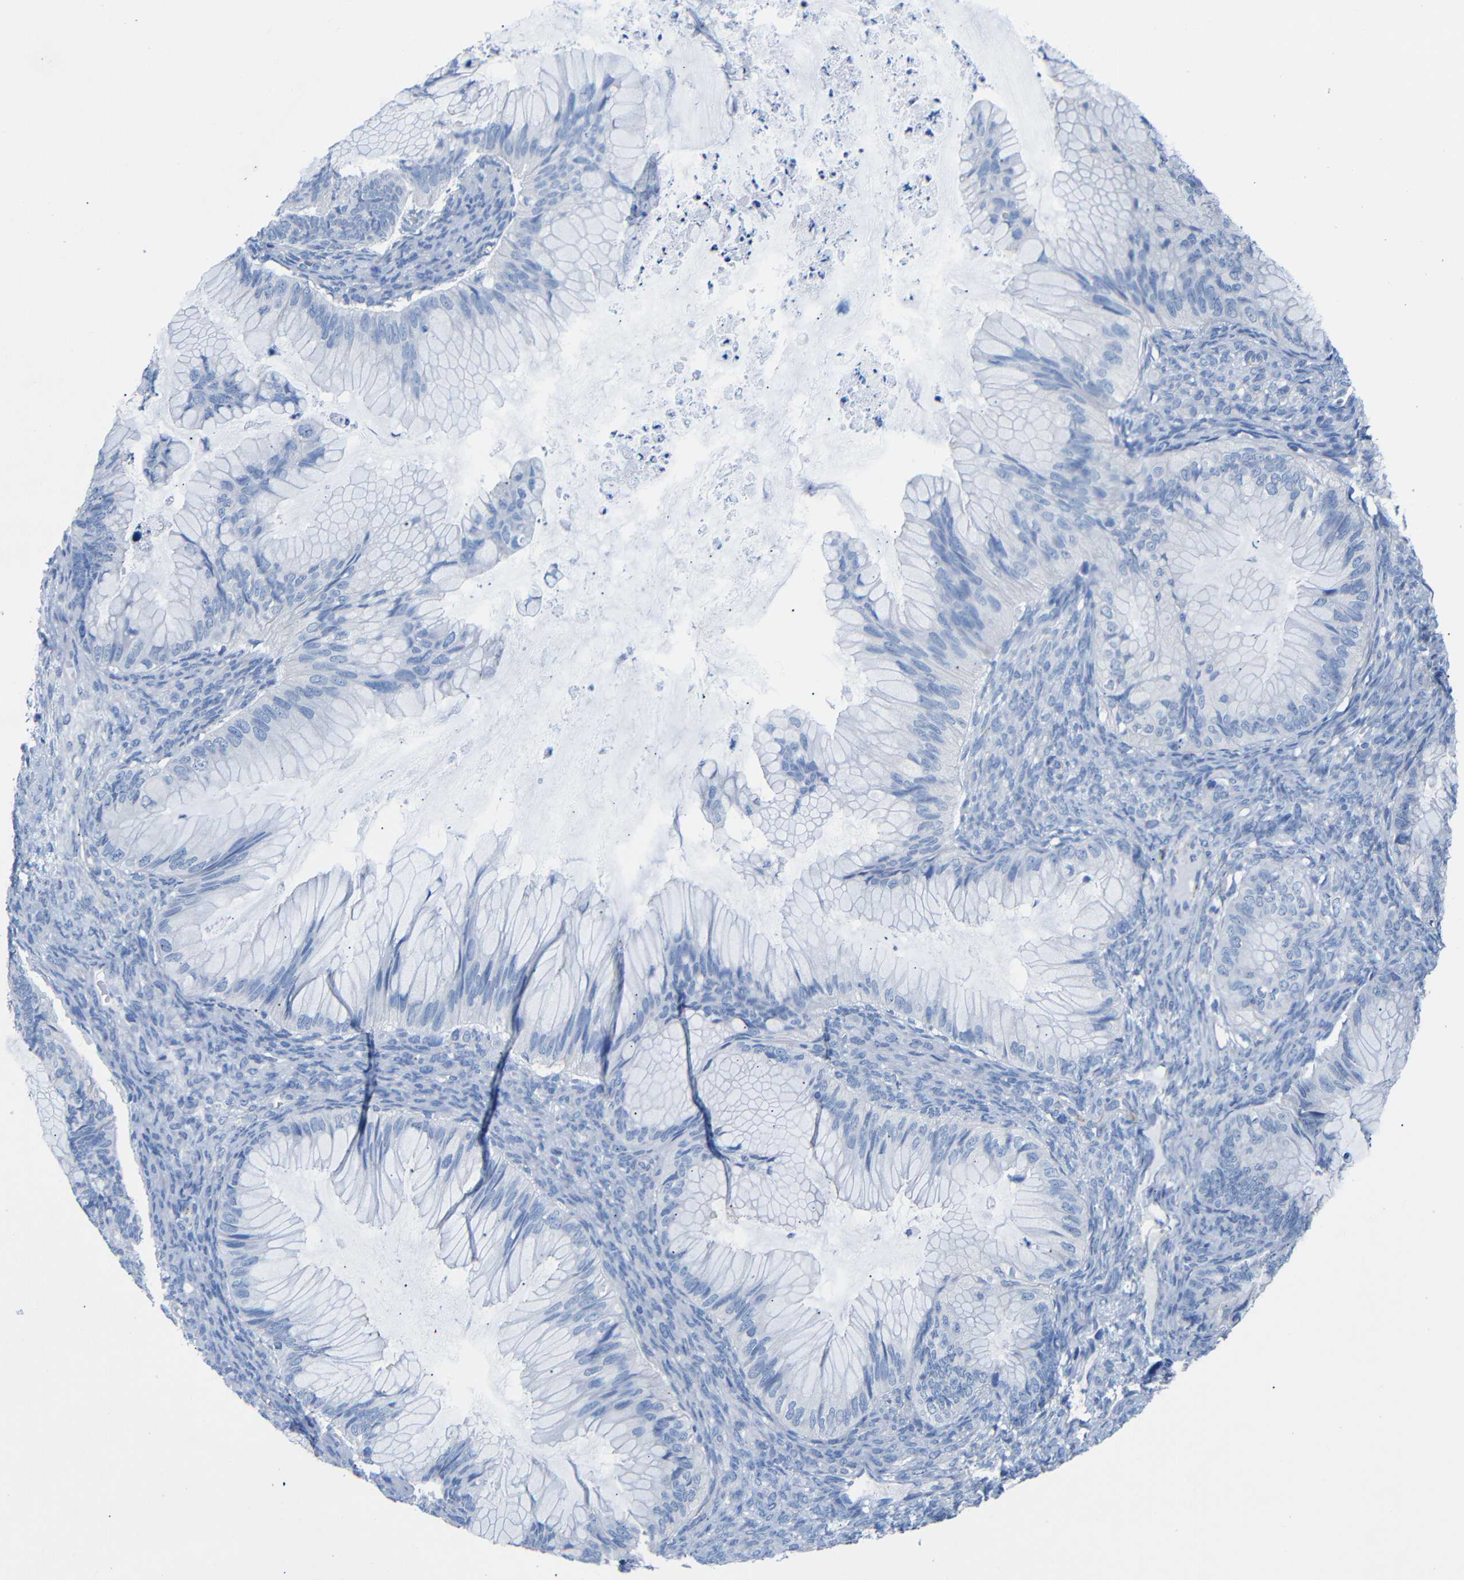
{"staining": {"intensity": "negative", "quantity": "none", "location": "none"}, "tissue": "ovarian cancer", "cell_type": "Tumor cells", "image_type": "cancer", "snomed": [{"axis": "morphology", "description": "Cystadenocarcinoma, mucinous, NOS"}, {"axis": "topography", "description": "Ovary"}], "caption": "Tumor cells are negative for protein expression in human ovarian mucinous cystadenocarcinoma. (Stains: DAB (3,3'-diaminobenzidine) immunohistochemistry with hematoxylin counter stain, Microscopy: brightfield microscopy at high magnification).", "gene": "CGNL1", "patient": {"sex": "female", "age": 36}}